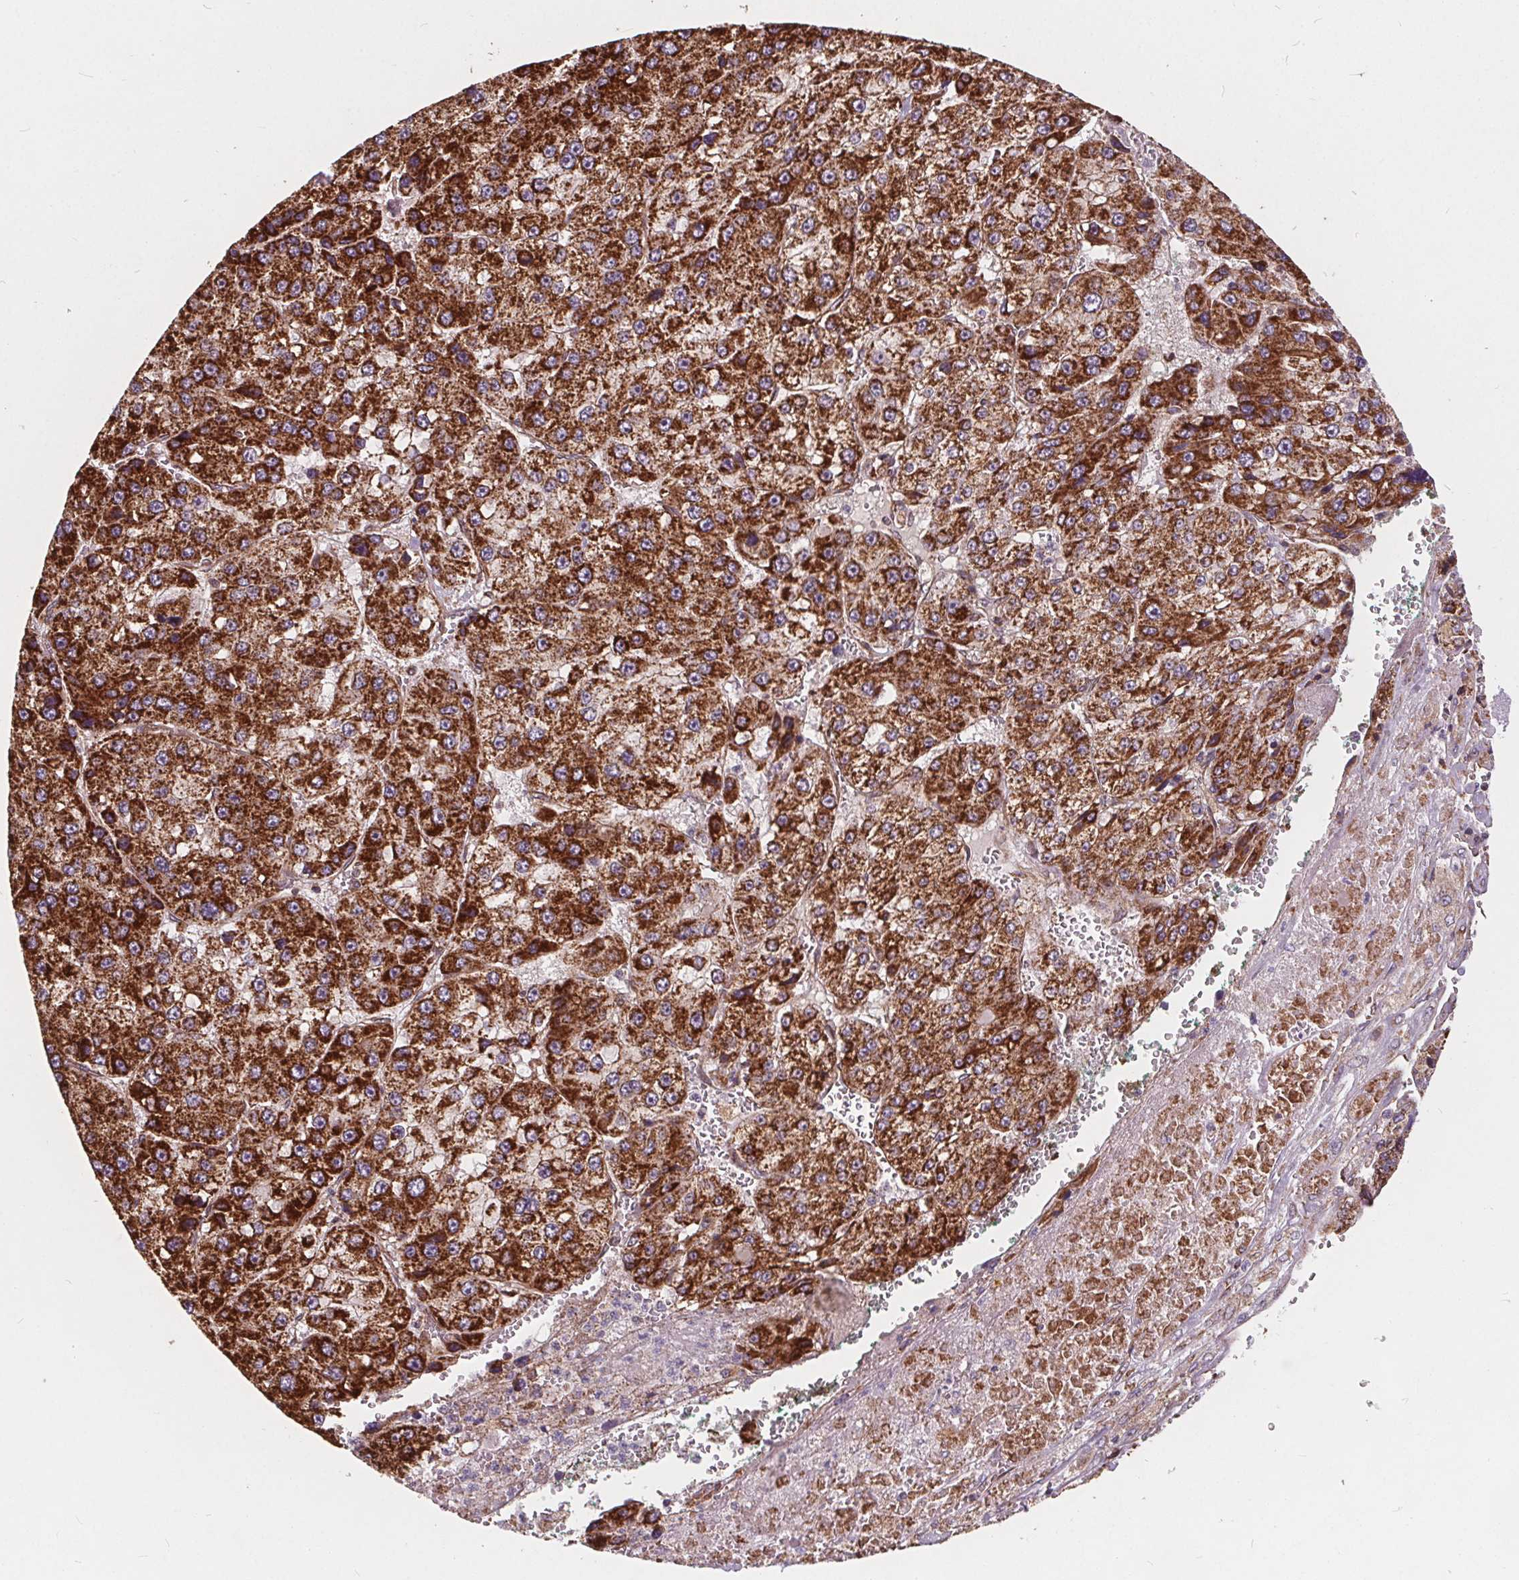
{"staining": {"intensity": "strong", "quantity": ">75%", "location": "cytoplasmic/membranous"}, "tissue": "liver cancer", "cell_type": "Tumor cells", "image_type": "cancer", "snomed": [{"axis": "morphology", "description": "Carcinoma, Hepatocellular, NOS"}, {"axis": "topography", "description": "Liver"}], "caption": "Hepatocellular carcinoma (liver) stained with DAB (3,3'-diaminobenzidine) IHC displays high levels of strong cytoplasmic/membranous positivity in approximately >75% of tumor cells. The staining was performed using DAB (3,3'-diaminobenzidine) to visualize the protein expression in brown, while the nuclei were stained in blue with hematoxylin (Magnification: 20x).", "gene": "PLSCR3", "patient": {"sex": "female", "age": 73}}